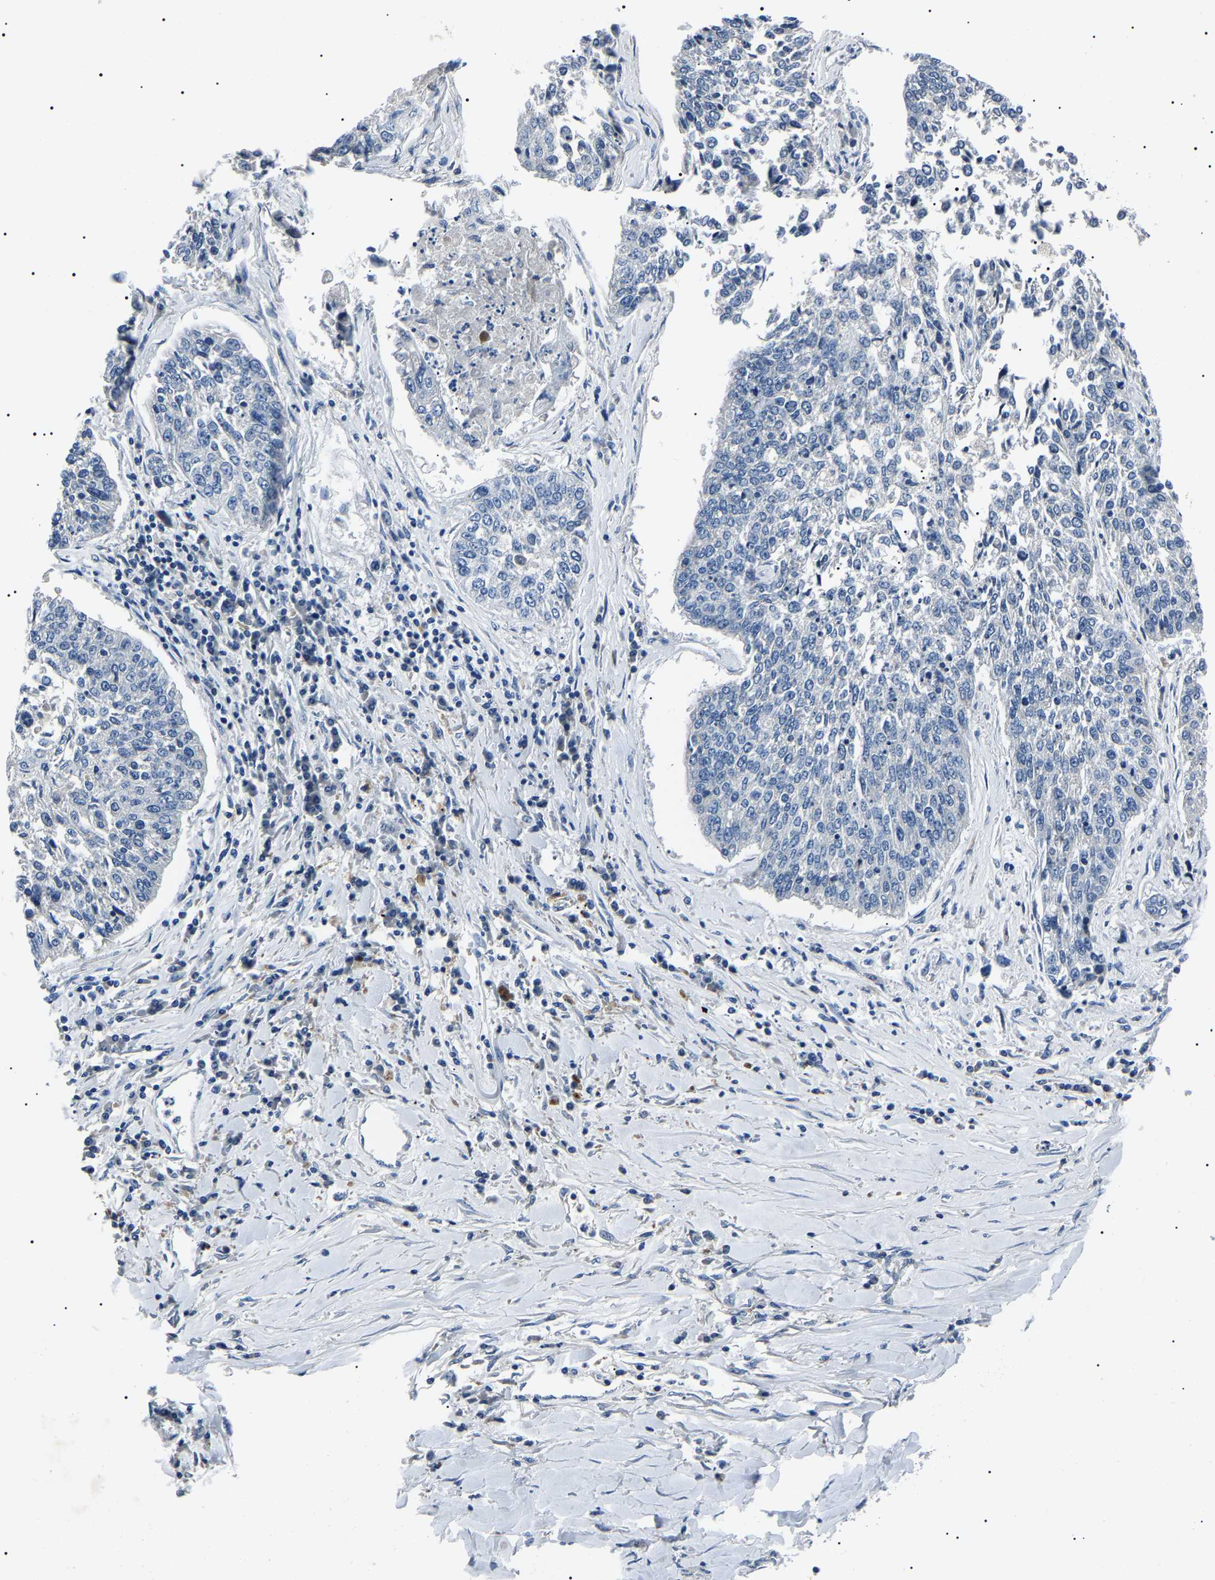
{"staining": {"intensity": "negative", "quantity": "none", "location": "none"}, "tissue": "lung cancer", "cell_type": "Tumor cells", "image_type": "cancer", "snomed": [{"axis": "morphology", "description": "Normal tissue, NOS"}, {"axis": "morphology", "description": "Squamous cell carcinoma, NOS"}, {"axis": "topography", "description": "Cartilage tissue"}, {"axis": "topography", "description": "Bronchus"}, {"axis": "topography", "description": "Lung"}], "caption": "IHC image of neoplastic tissue: human squamous cell carcinoma (lung) stained with DAB reveals no significant protein positivity in tumor cells.", "gene": "KLK15", "patient": {"sex": "female", "age": 49}}